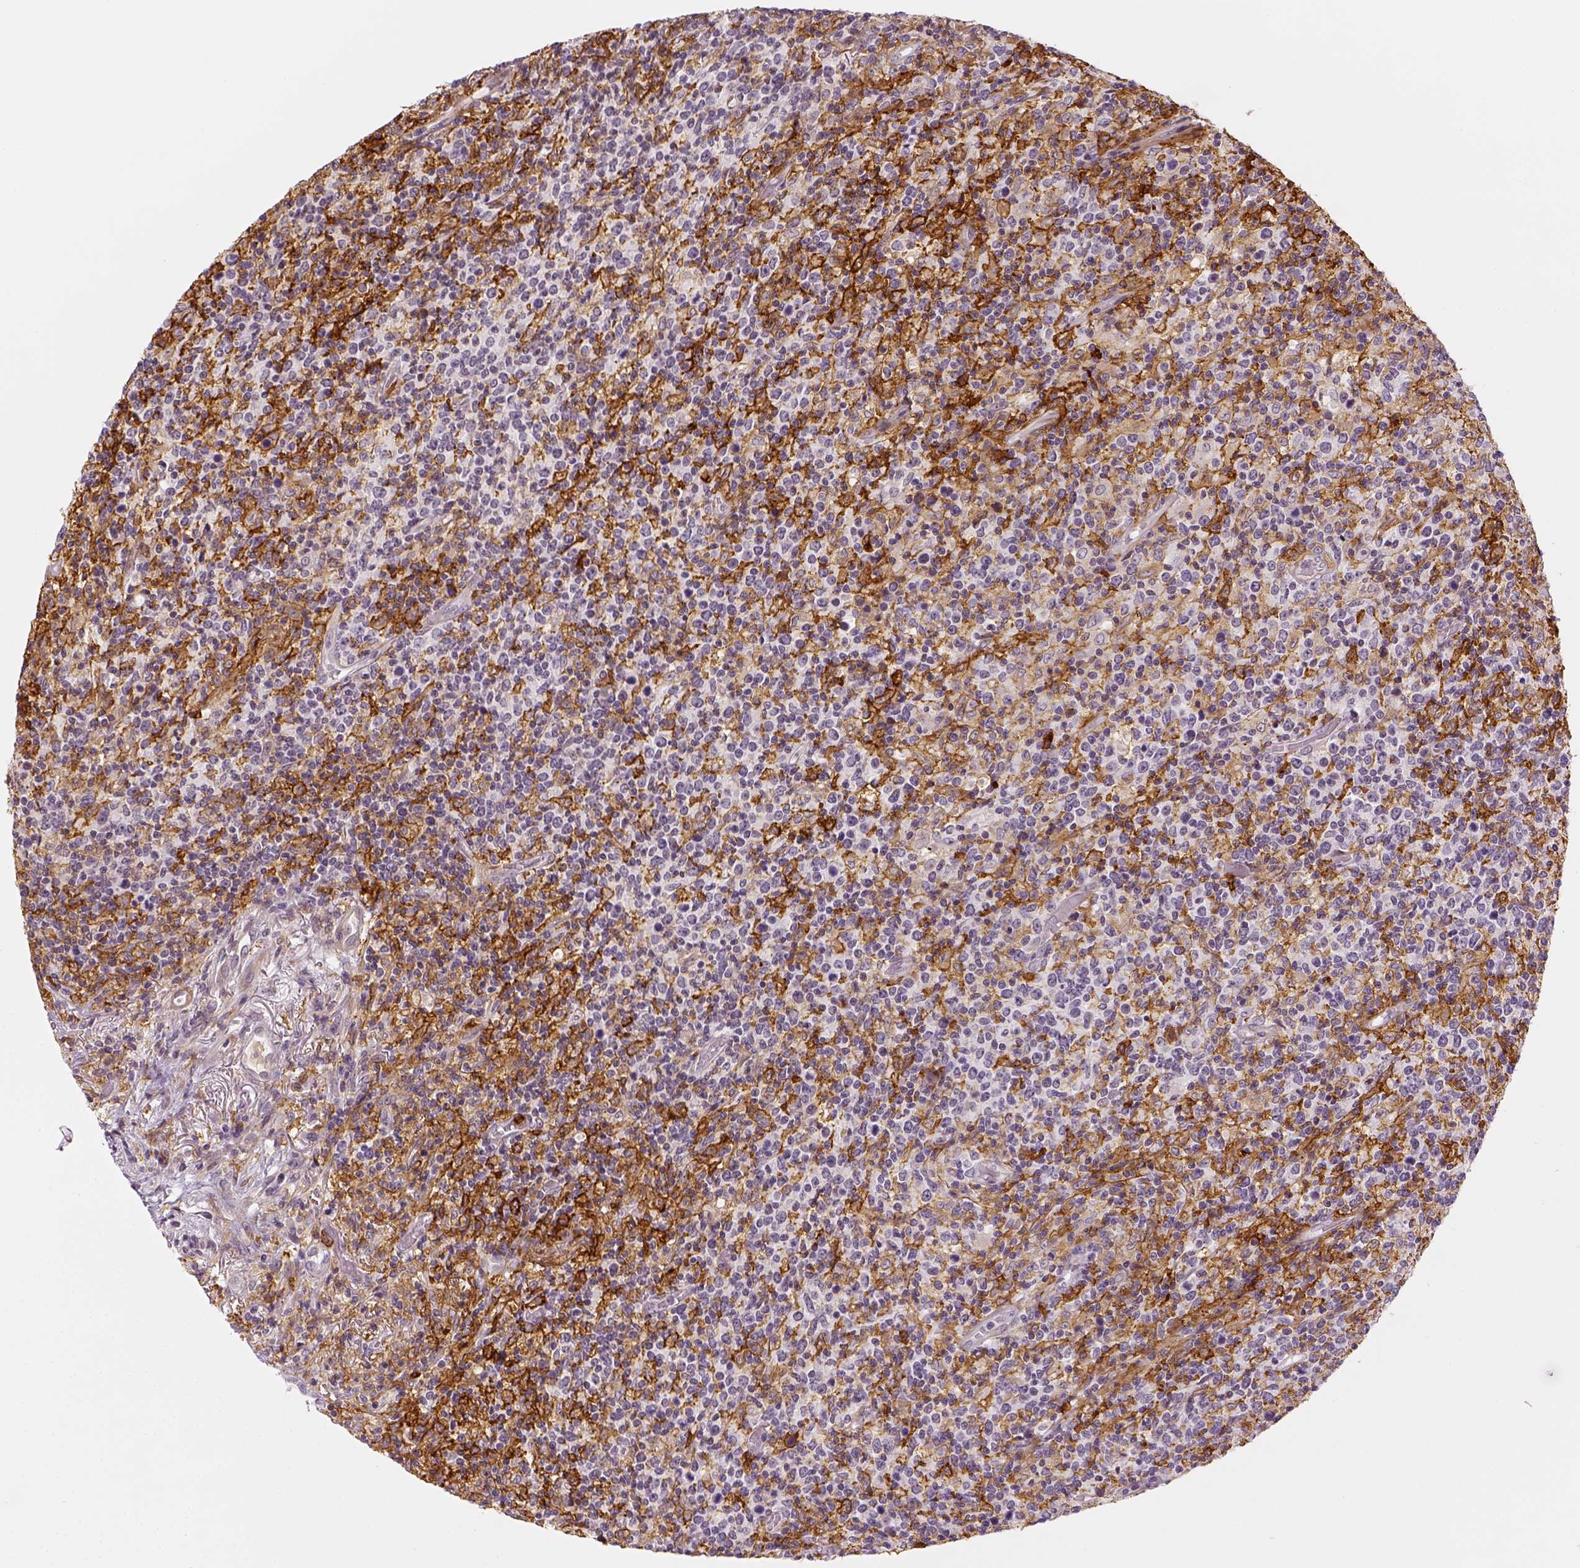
{"staining": {"intensity": "negative", "quantity": "none", "location": "none"}, "tissue": "lymphoma", "cell_type": "Tumor cells", "image_type": "cancer", "snomed": [{"axis": "morphology", "description": "Malignant lymphoma, non-Hodgkin's type, High grade"}, {"axis": "topography", "description": "Lung"}], "caption": "High power microscopy photomicrograph of an IHC micrograph of malignant lymphoma, non-Hodgkin's type (high-grade), revealing no significant staining in tumor cells.", "gene": "CD14", "patient": {"sex": "male", "age": 79}}